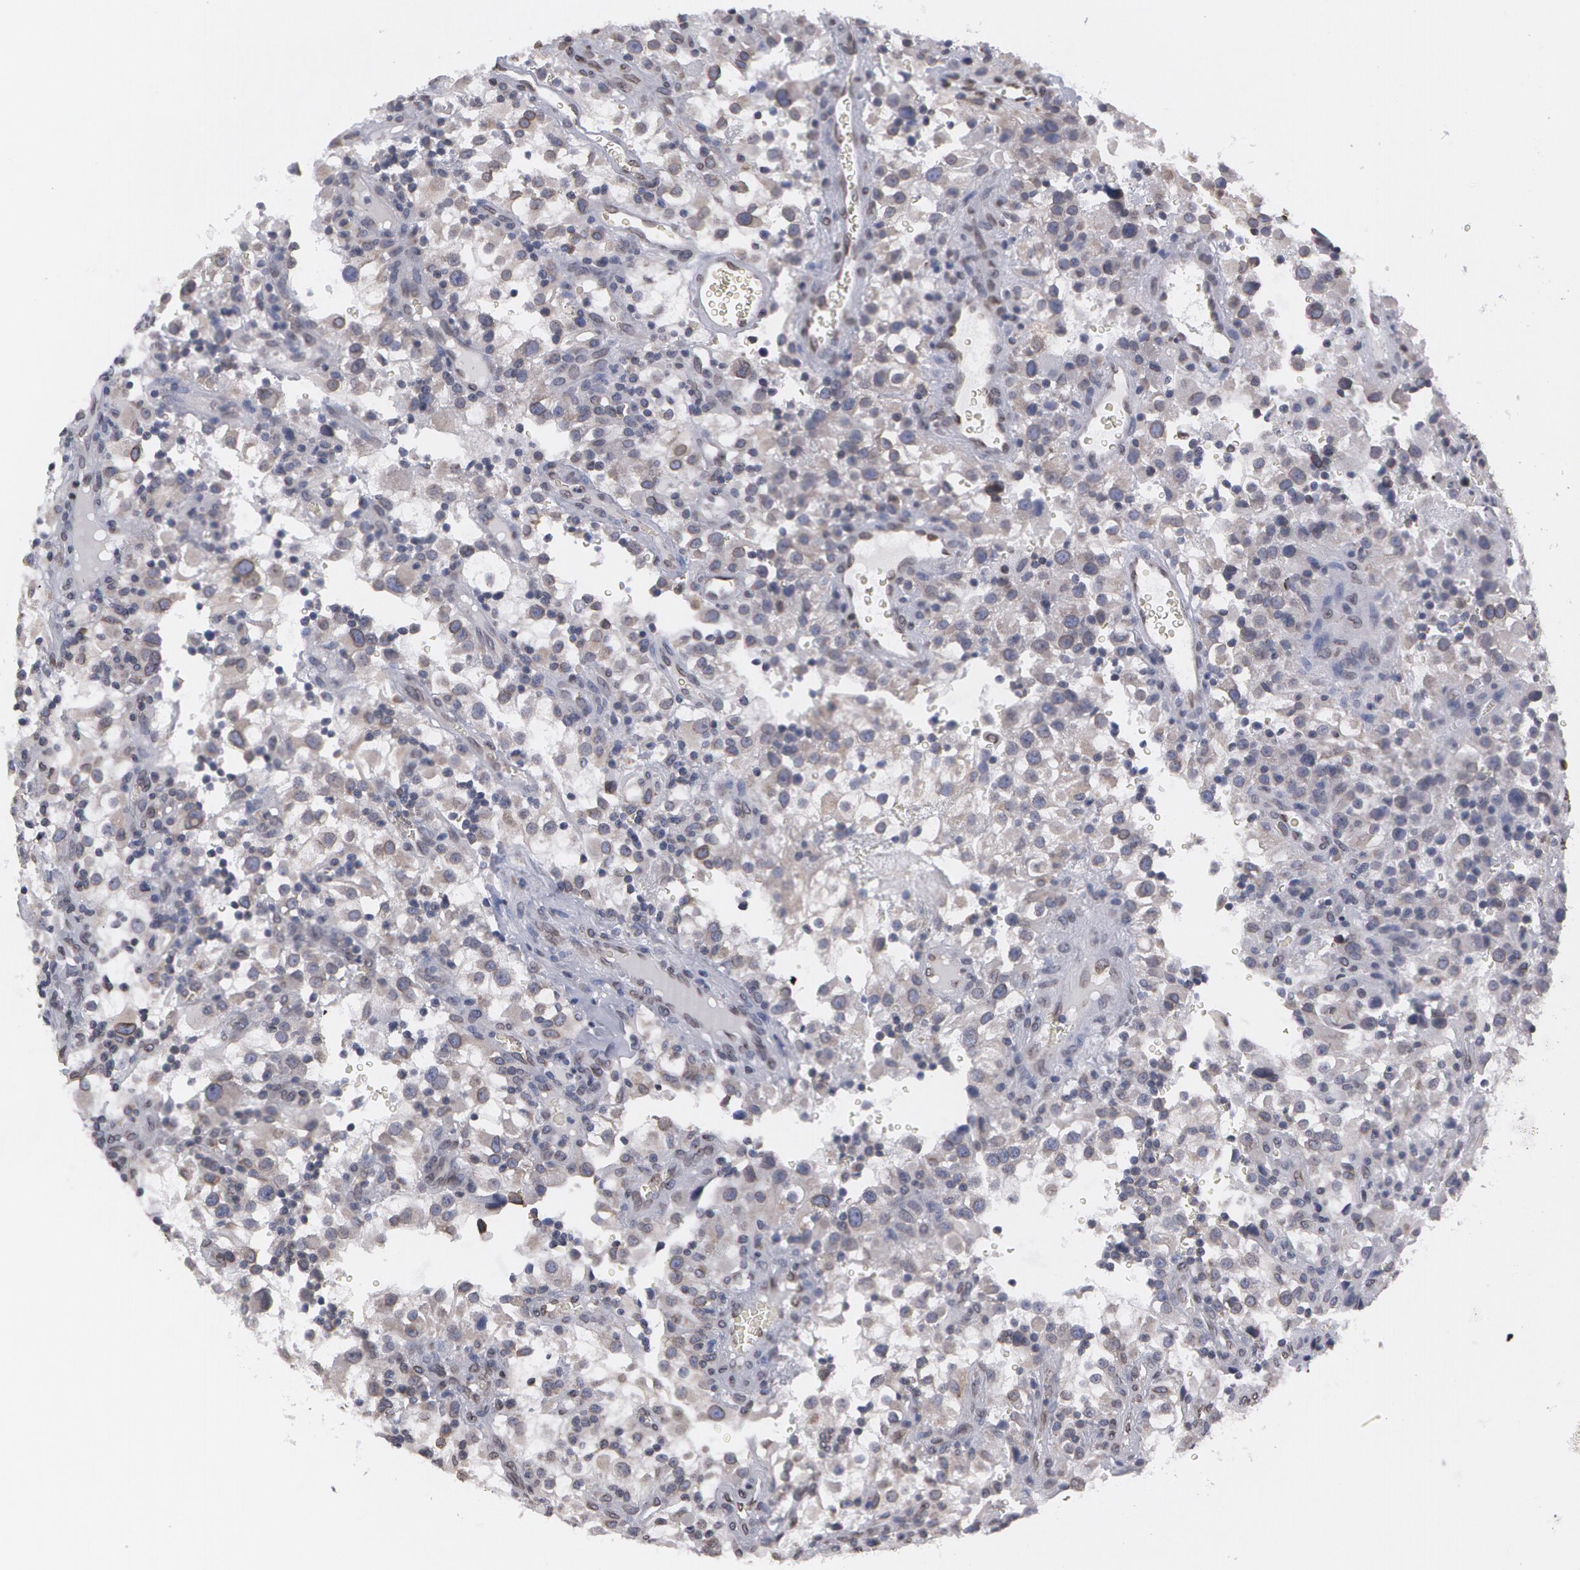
{"staining": {"intensity": "negative", "quantity": "none", "location": "none"}, "tissue": "renal cancer", "cell_type": "Tumor cells", "image_type": "cancer", "snomed": [{"axis": "morphology", "description": "Adenocarcinoma, NOS"}, {"axis": "topography", "description": "Kidney"}], "caption": "This is an immunohistochemistry histopathology image of human renal cancer (adenocarcinoma). There is no positivity in tumor cells.", "gene": "EMD", "patient": {"sex": "female", "age": 52}}